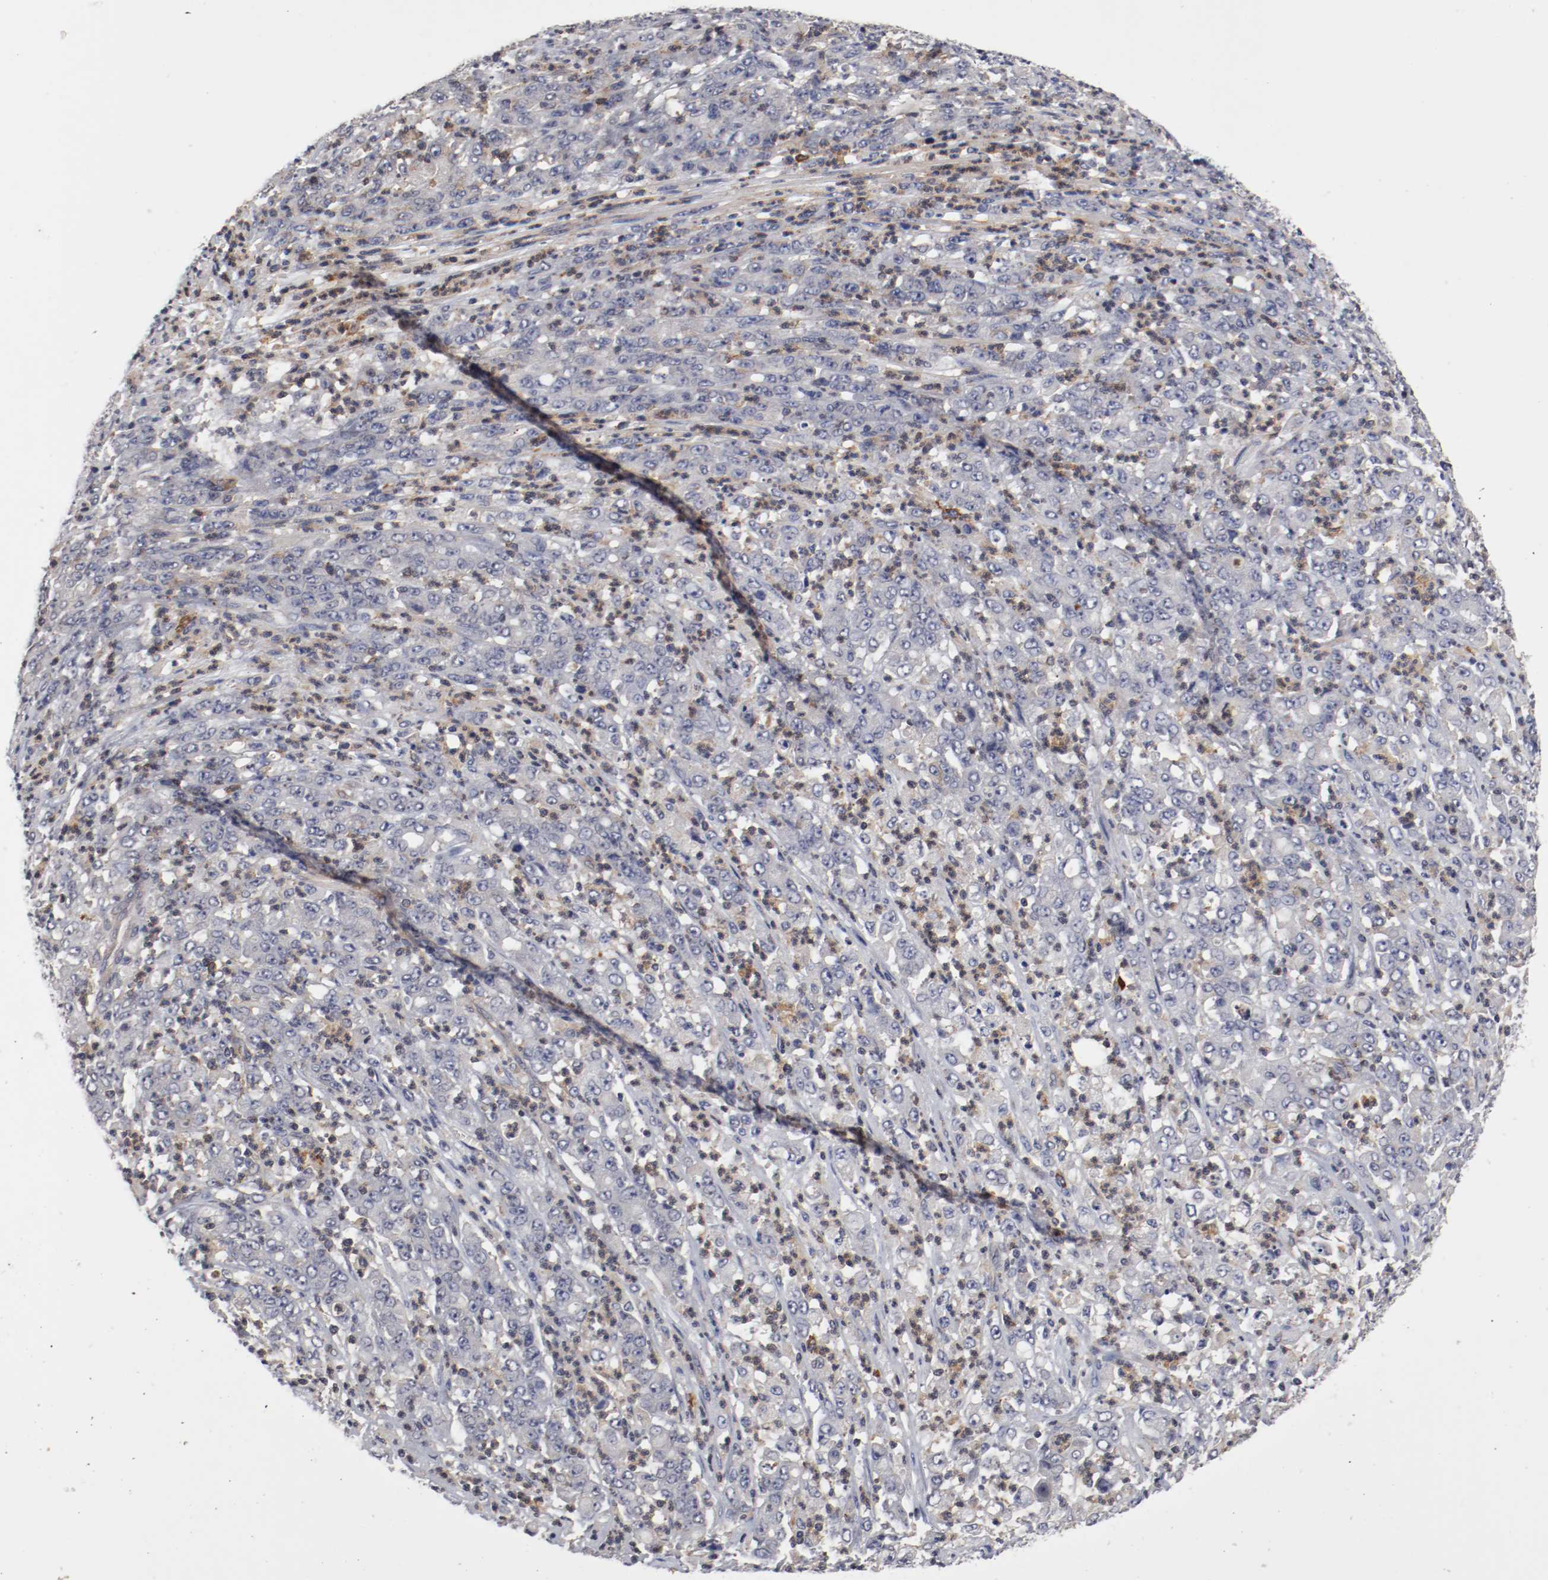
{"staining": {"intensity": "negative", "quantity": "none", "location": "none"}, "tissue": "stomach cancer", "cell_type": "Tumor cells", "image_type": "cancer", "snomed": [{"axis": "morphology", "description": "Adenocarcinoma, NOS"}, {"axis": "topography", "description": "Stomach, lower"}], "caption": "IHC of human adenocarcinoma (stomach) exhibits no staining in tumor cells.", "gene": "CBL", "patient": {"sex": "female", "age": 71}}